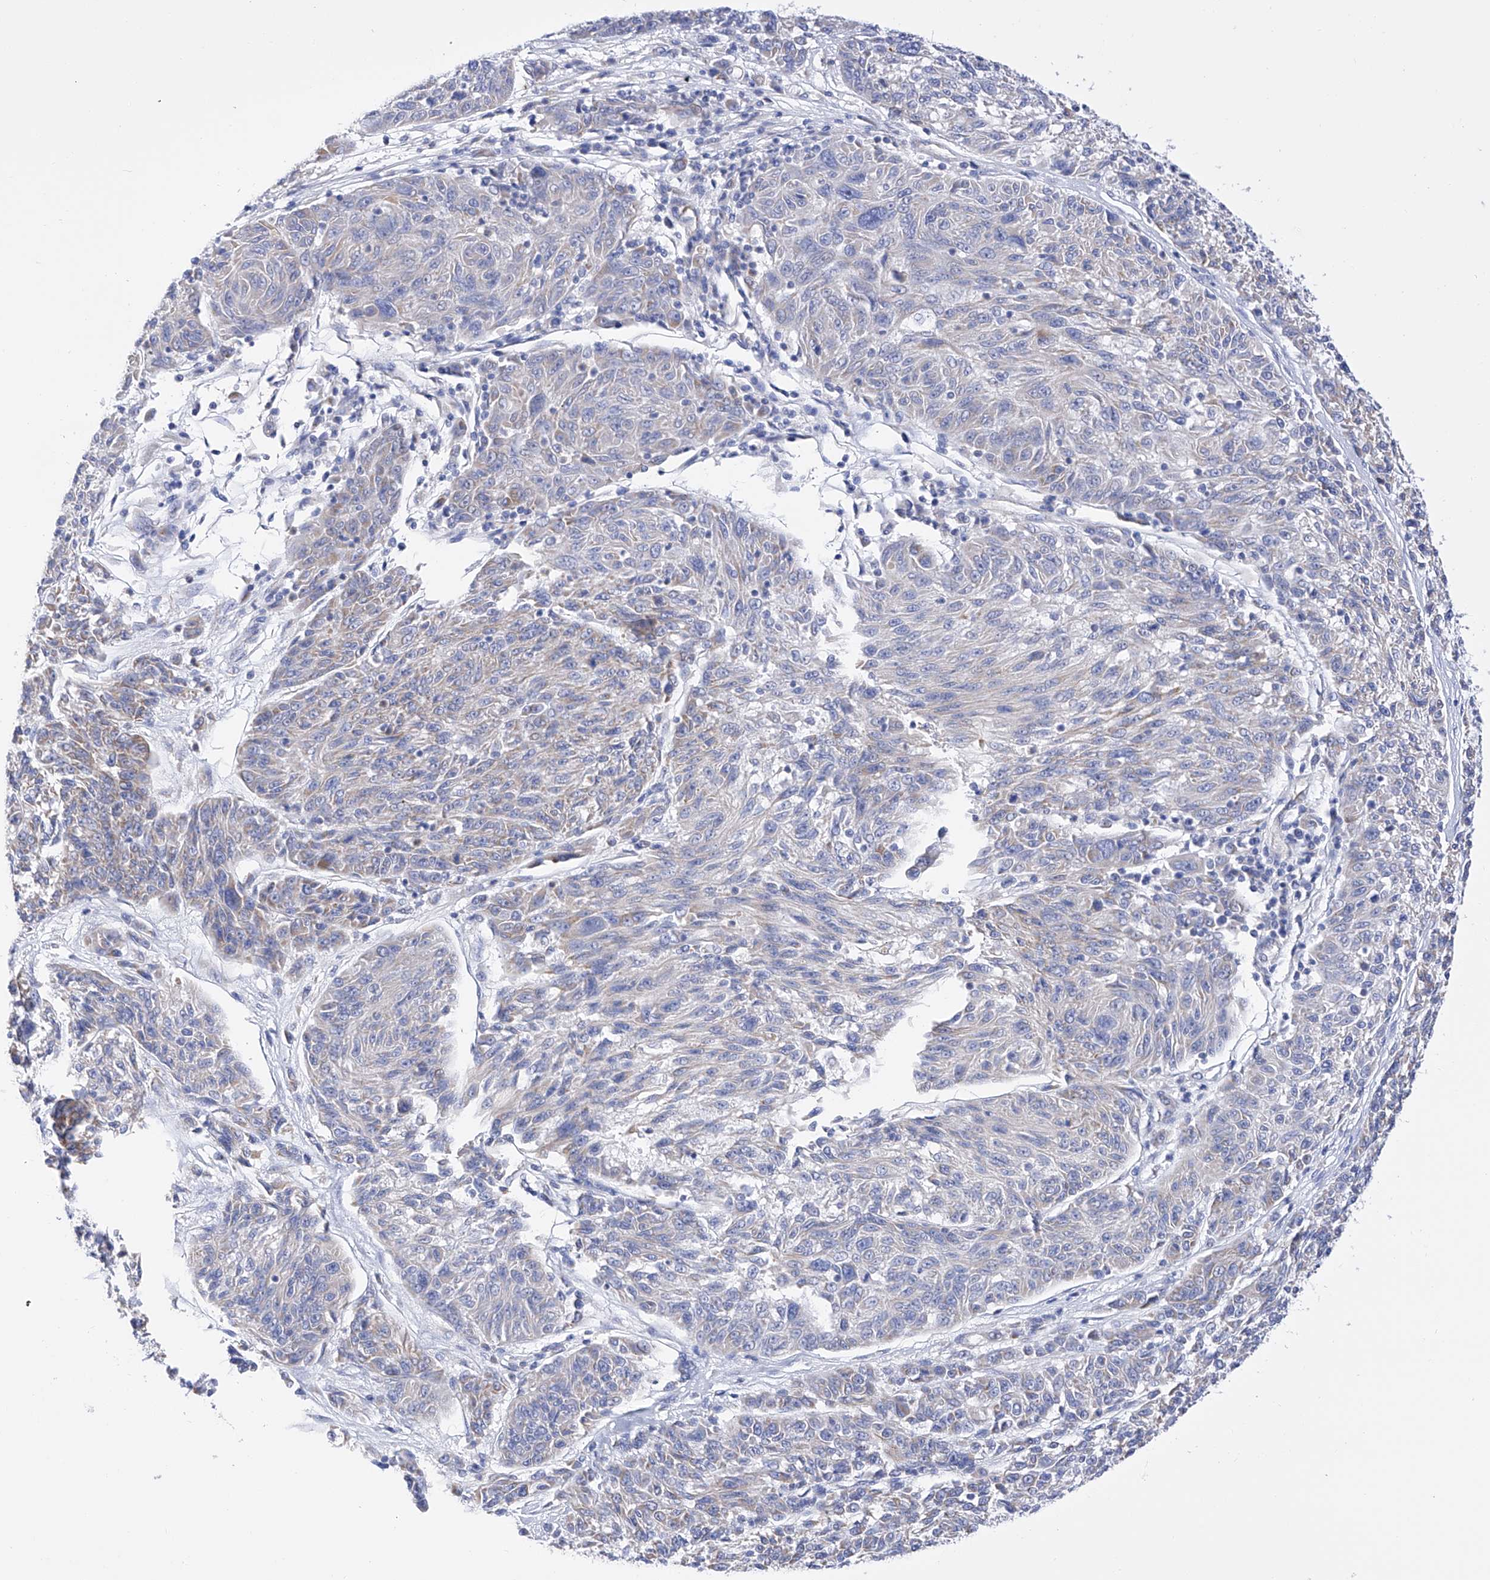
{"staining": {"intensity": "weak", "quantity": "<25%", "location": "cytoplasmic/membranous"}, "tissue": "melanoma", "cell_type": "Tumor cells", "image_type": "cancer", "snomed": [{"axis": "morphology", "description": "Malignant melanoma, NOS"}, {"axis": "topography", "description": "Skin"}], "caption": "This photomicrograph is of malignant melanoma stained with IHC to label a protein in brown with the nuclei are counter-stained blue. There is no positivity in tumor cells.", "gene": "FLG", "patient": {"sex": "male", "age": 53}}